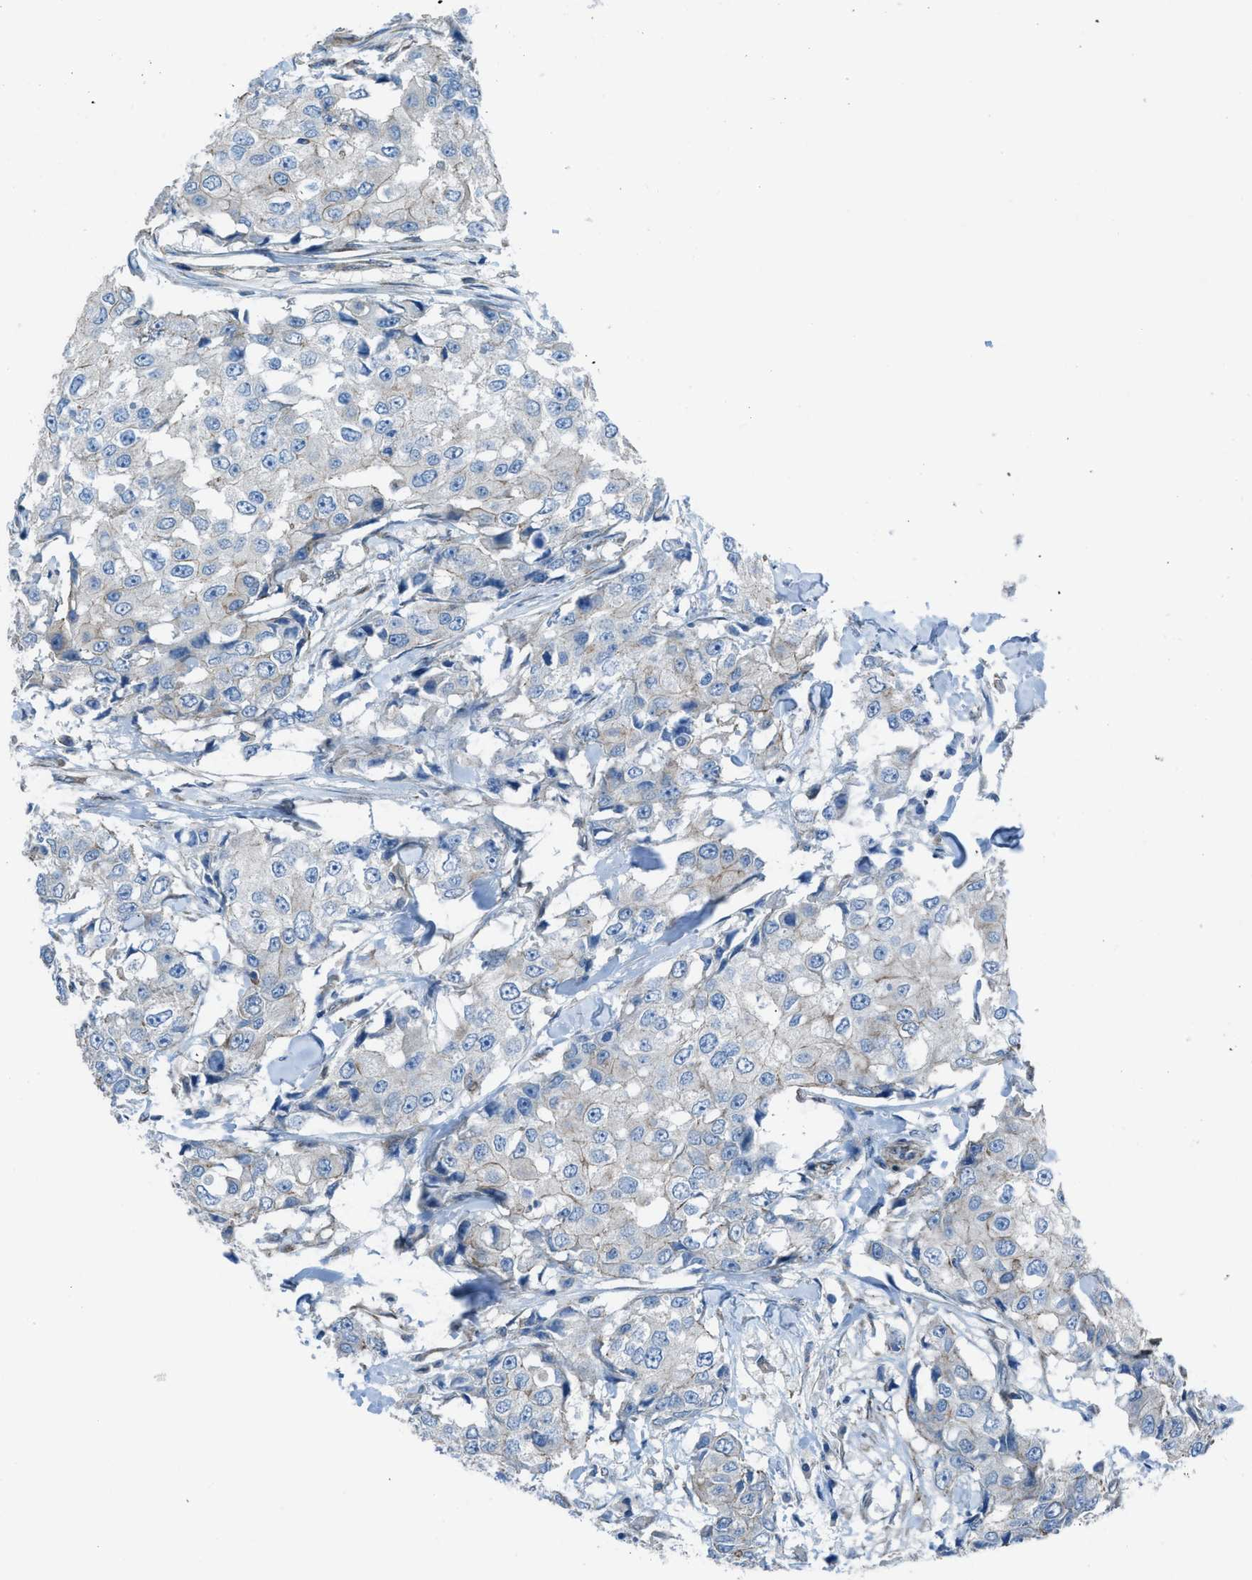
{"staining": {"intensity": "negative", "quantity": "none", "location": "none"}, "tissue": "breast cancer", "cell_type": "Tumor cells", "image_type": "cancer", "snomed": [{"axis": "morphology", "description": "Duct carcinoma"}, {"axis": "topography", "description": "Breast"}], "caption": "Immunohistochemistry (IHC) histopathology image of breast infiltrating ductal carcinoma stained for a protein (brown), which exhibits no expression in tumor cells.", "gene": "PRKN", "patient": {"sex": "female", "age": 27}}